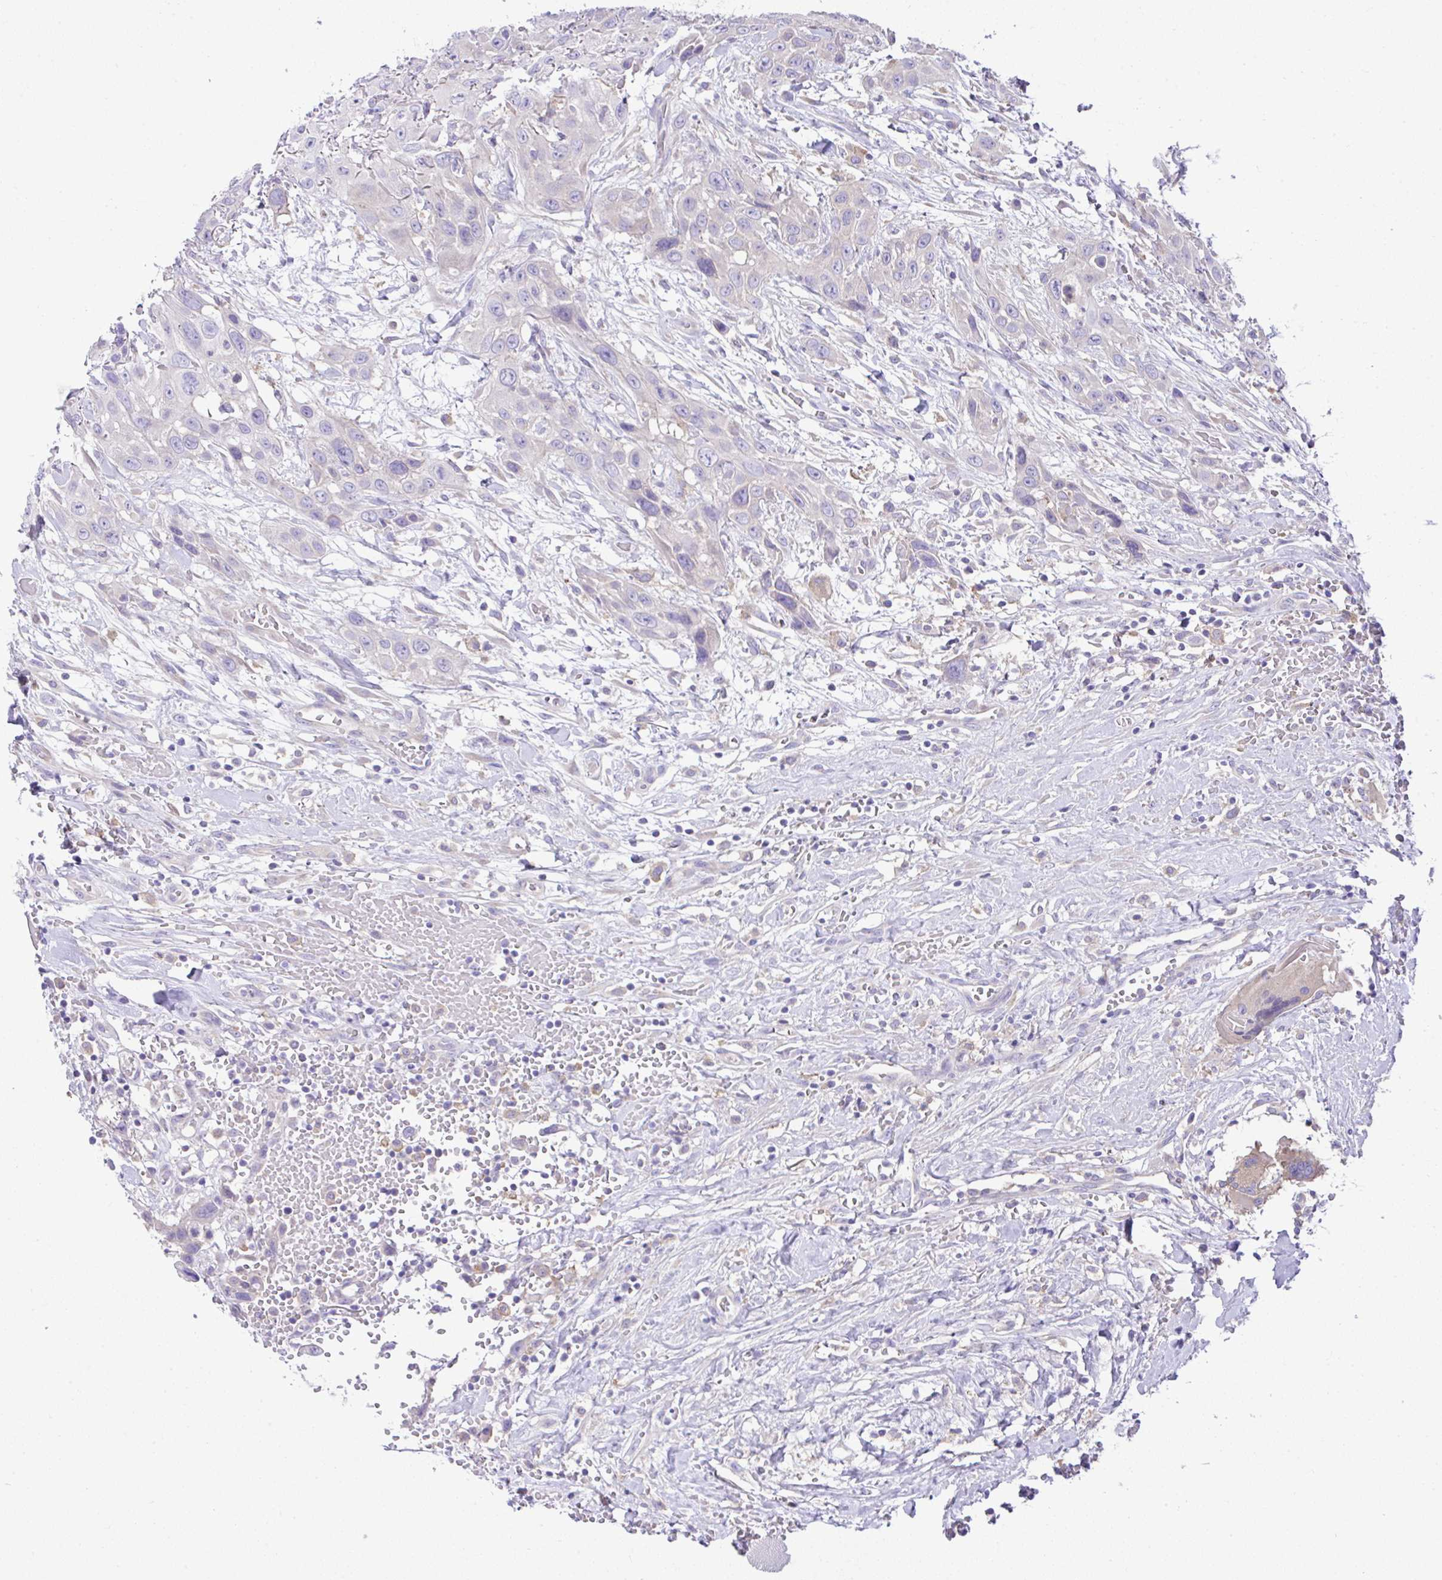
{"staining": {"intensity": "negative", "quantity": "none", "location": "none"}, "tissue": "head and neck cancer", "cell_type": "Tumor cells", "image_type": "cancer", "snomed": [{"axis": "morphology", "description": "Squamous cell carcinoma, NOS"}, {"axis": "topography", "description": "Head-Neck"}], "caption": "Head and neck cancer (squamous cell carcinoma) stained for a protein using immunohistochemistry displays no staining tumor cells.", "gene": "OR4P4", "patient": {"sex": "male", "age": 81}}